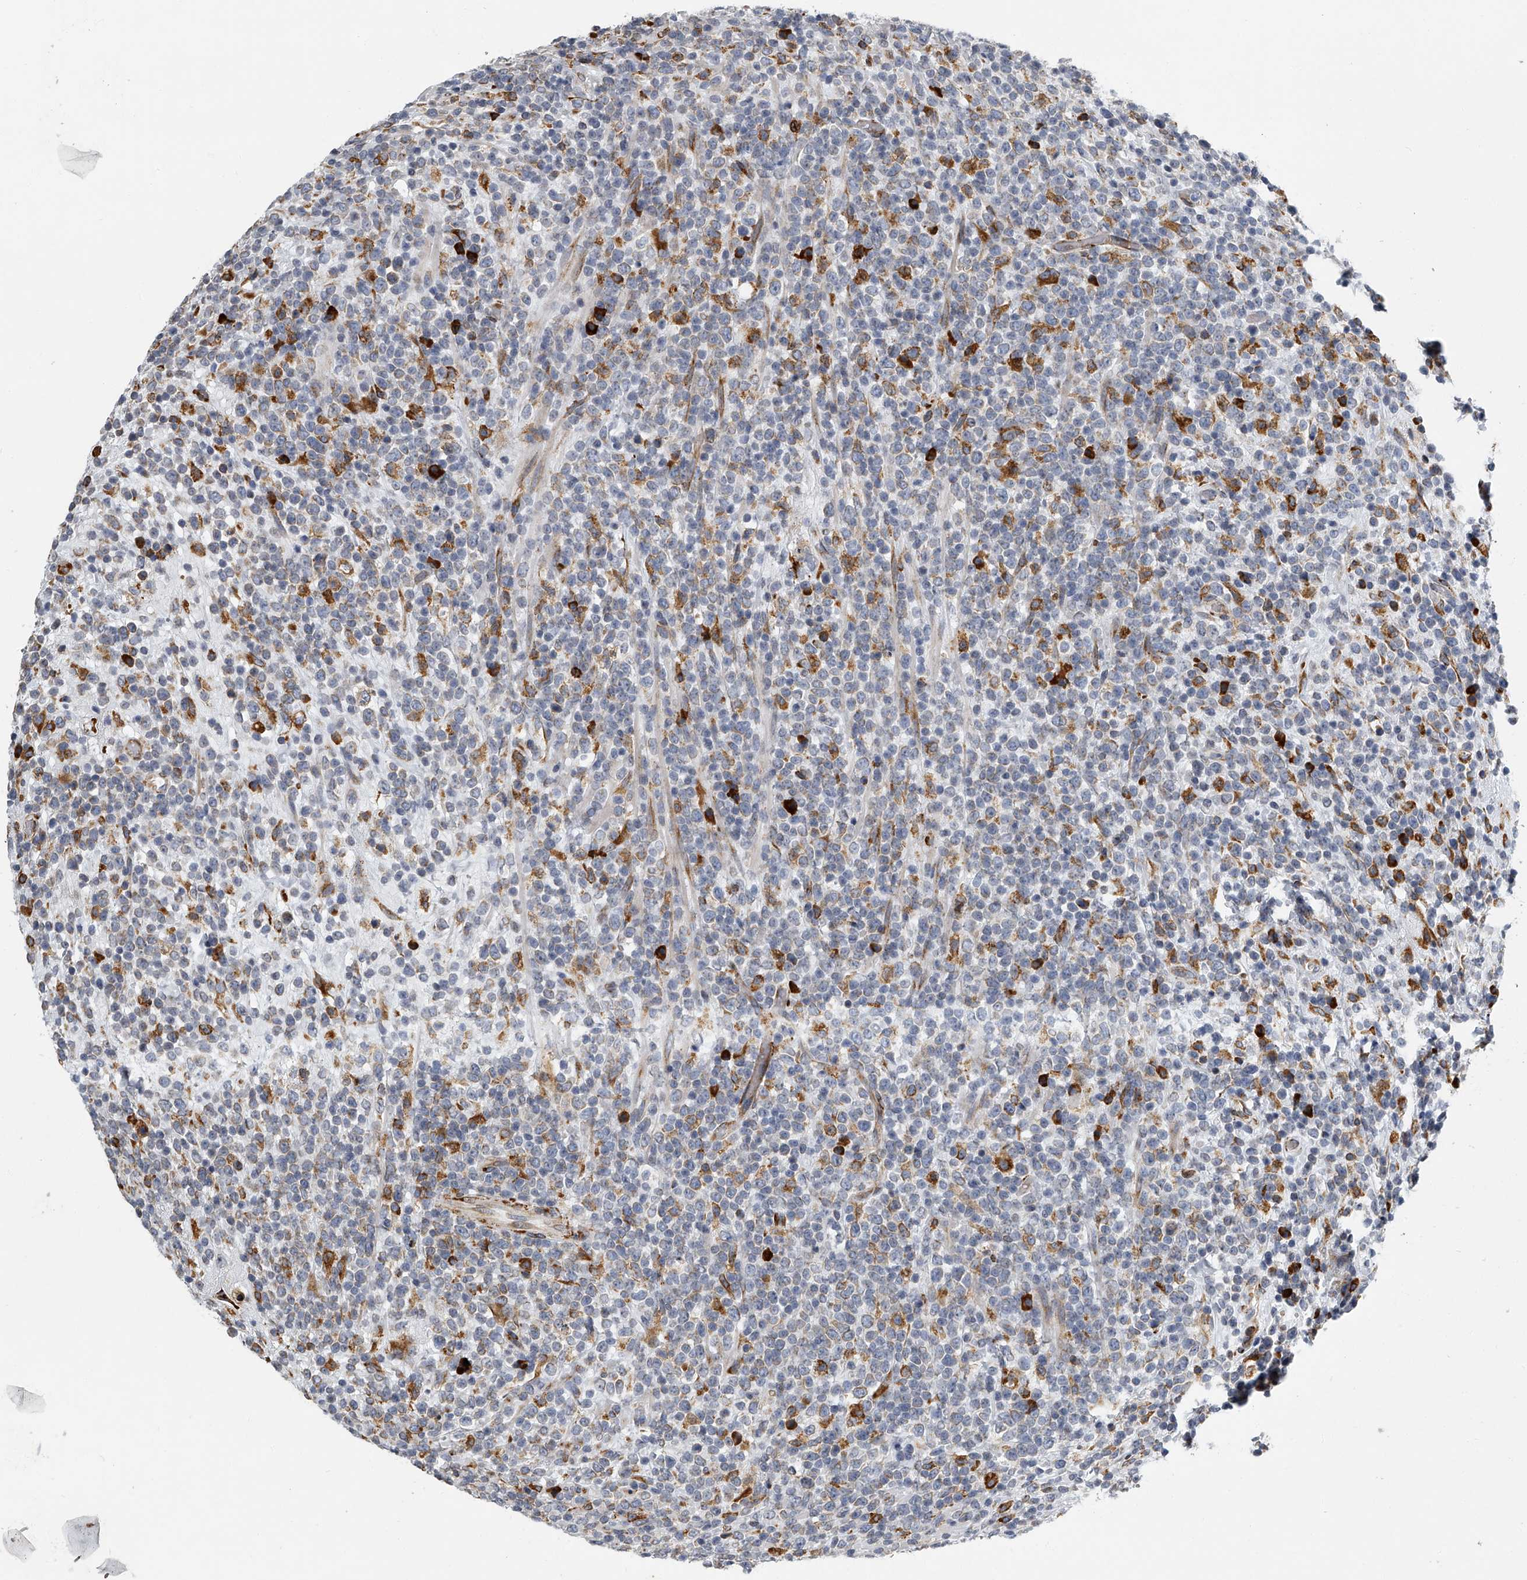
{"staining": {"intensity": "negative", "quantity": "none", "location": "none"}, "tissue": "lymphoma", "cell_type": "Tumor cells", "image_type": "cancer", "snomed": [{"axis": "morphology", "description": "Malignant lymphoma, non-Hodgkin's type, High grade"}, {"axis": "topography", "description": "Colon"}], "caption": "A high-resolution image shows immunohistochemistry staining of lymphoma, which reveals no significant staining in tumor cells.", "gene": "TMEM63C", "patient": {"sex": "female", "age": 53}}